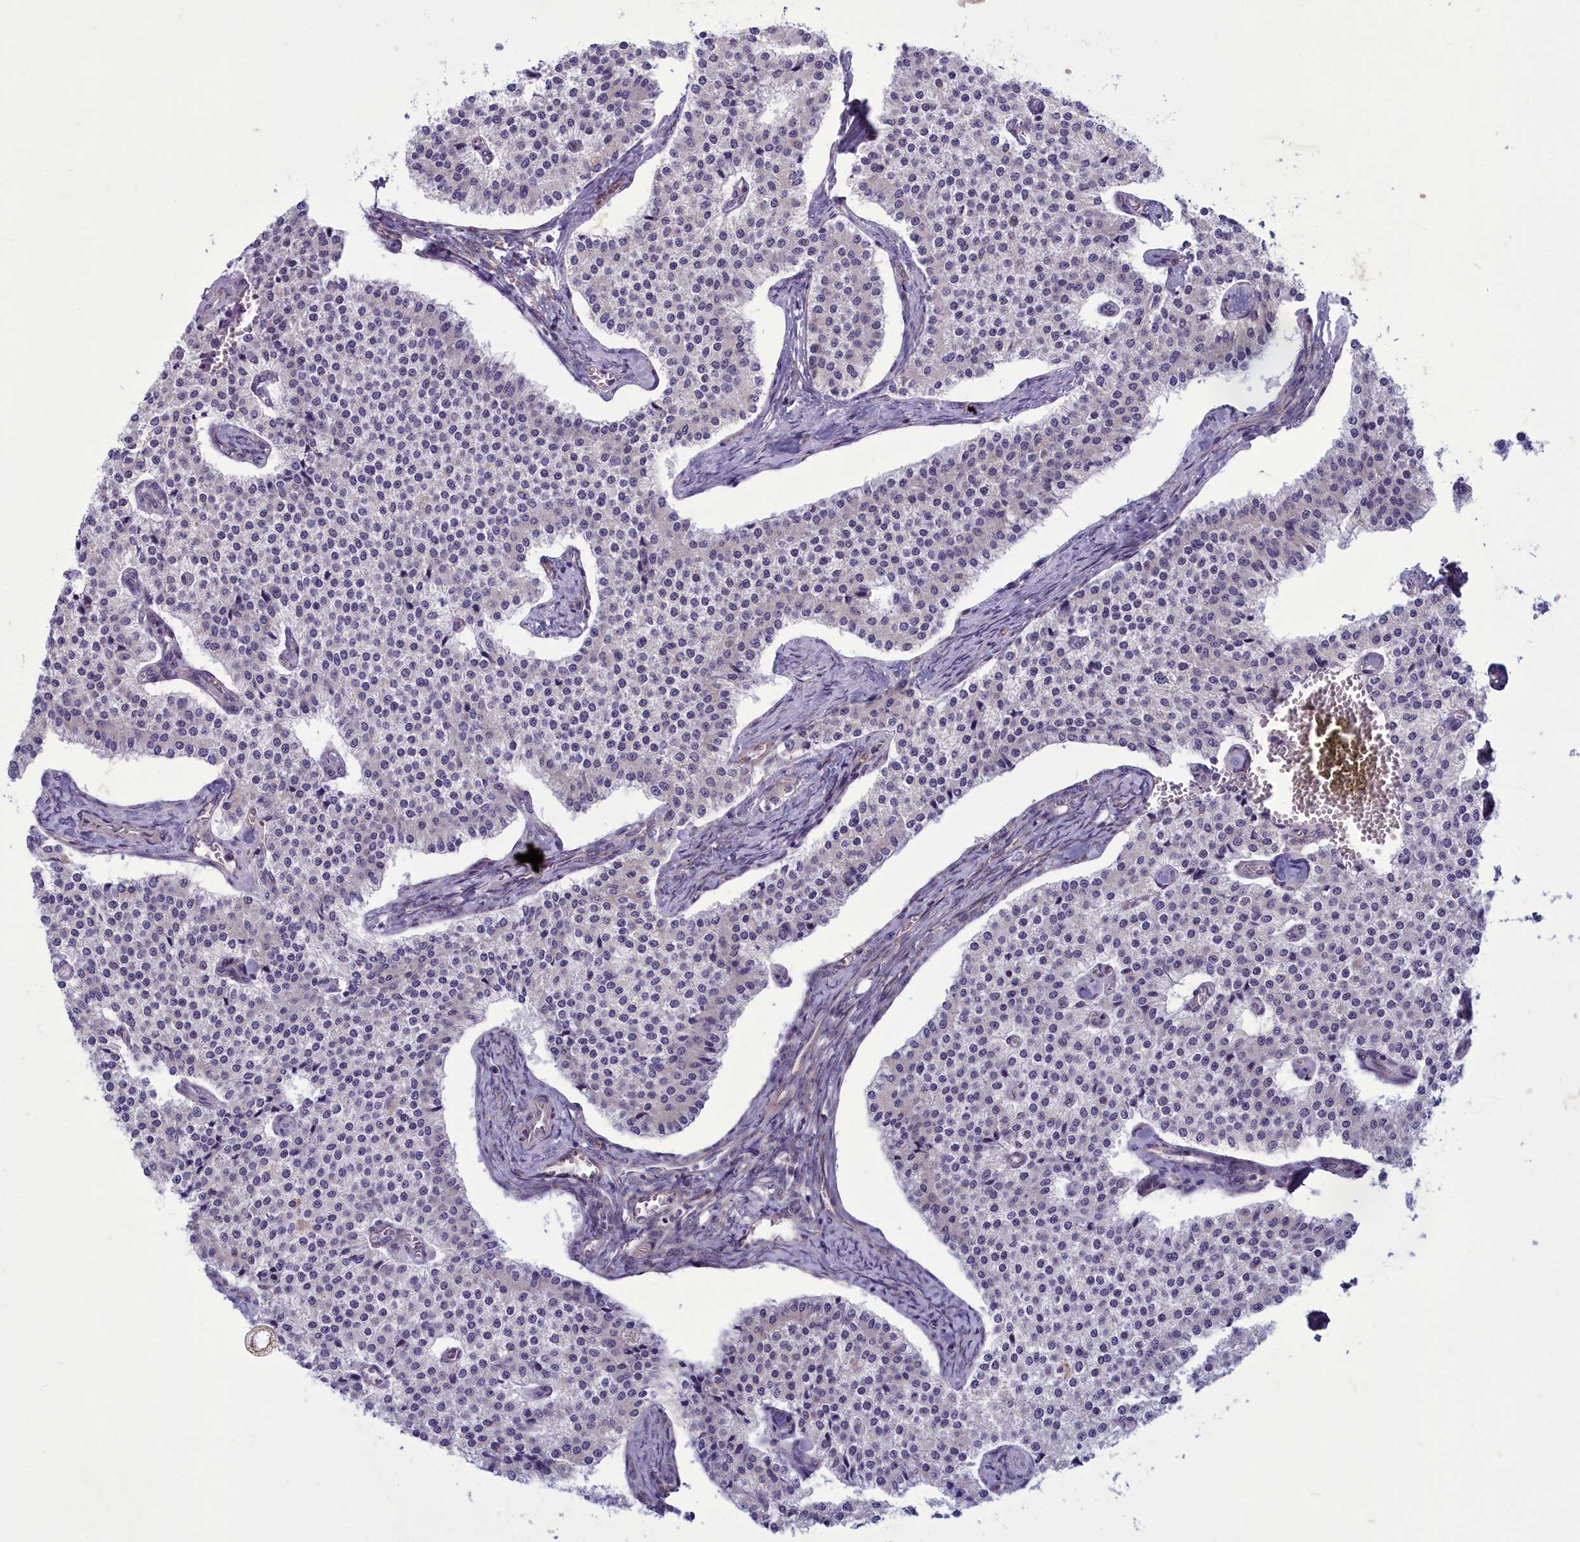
{"staining": {"intensity": "negative", "quantity": "none", "location": "none"}, "tissue": "carcinoid", "cell_type": "Tumor cells", "image_type": "cancer", "snomed": [{"axis": "morphology", "description": "Carcinoid, malignant, NOS"}, {"axis": "topography", "description": "Colon"}], "caption": "Tumor cells are negative for brown protein staining in carcinoid.", "gene": "CENATAC", "patient": {"sex": "female", "age": 52}}